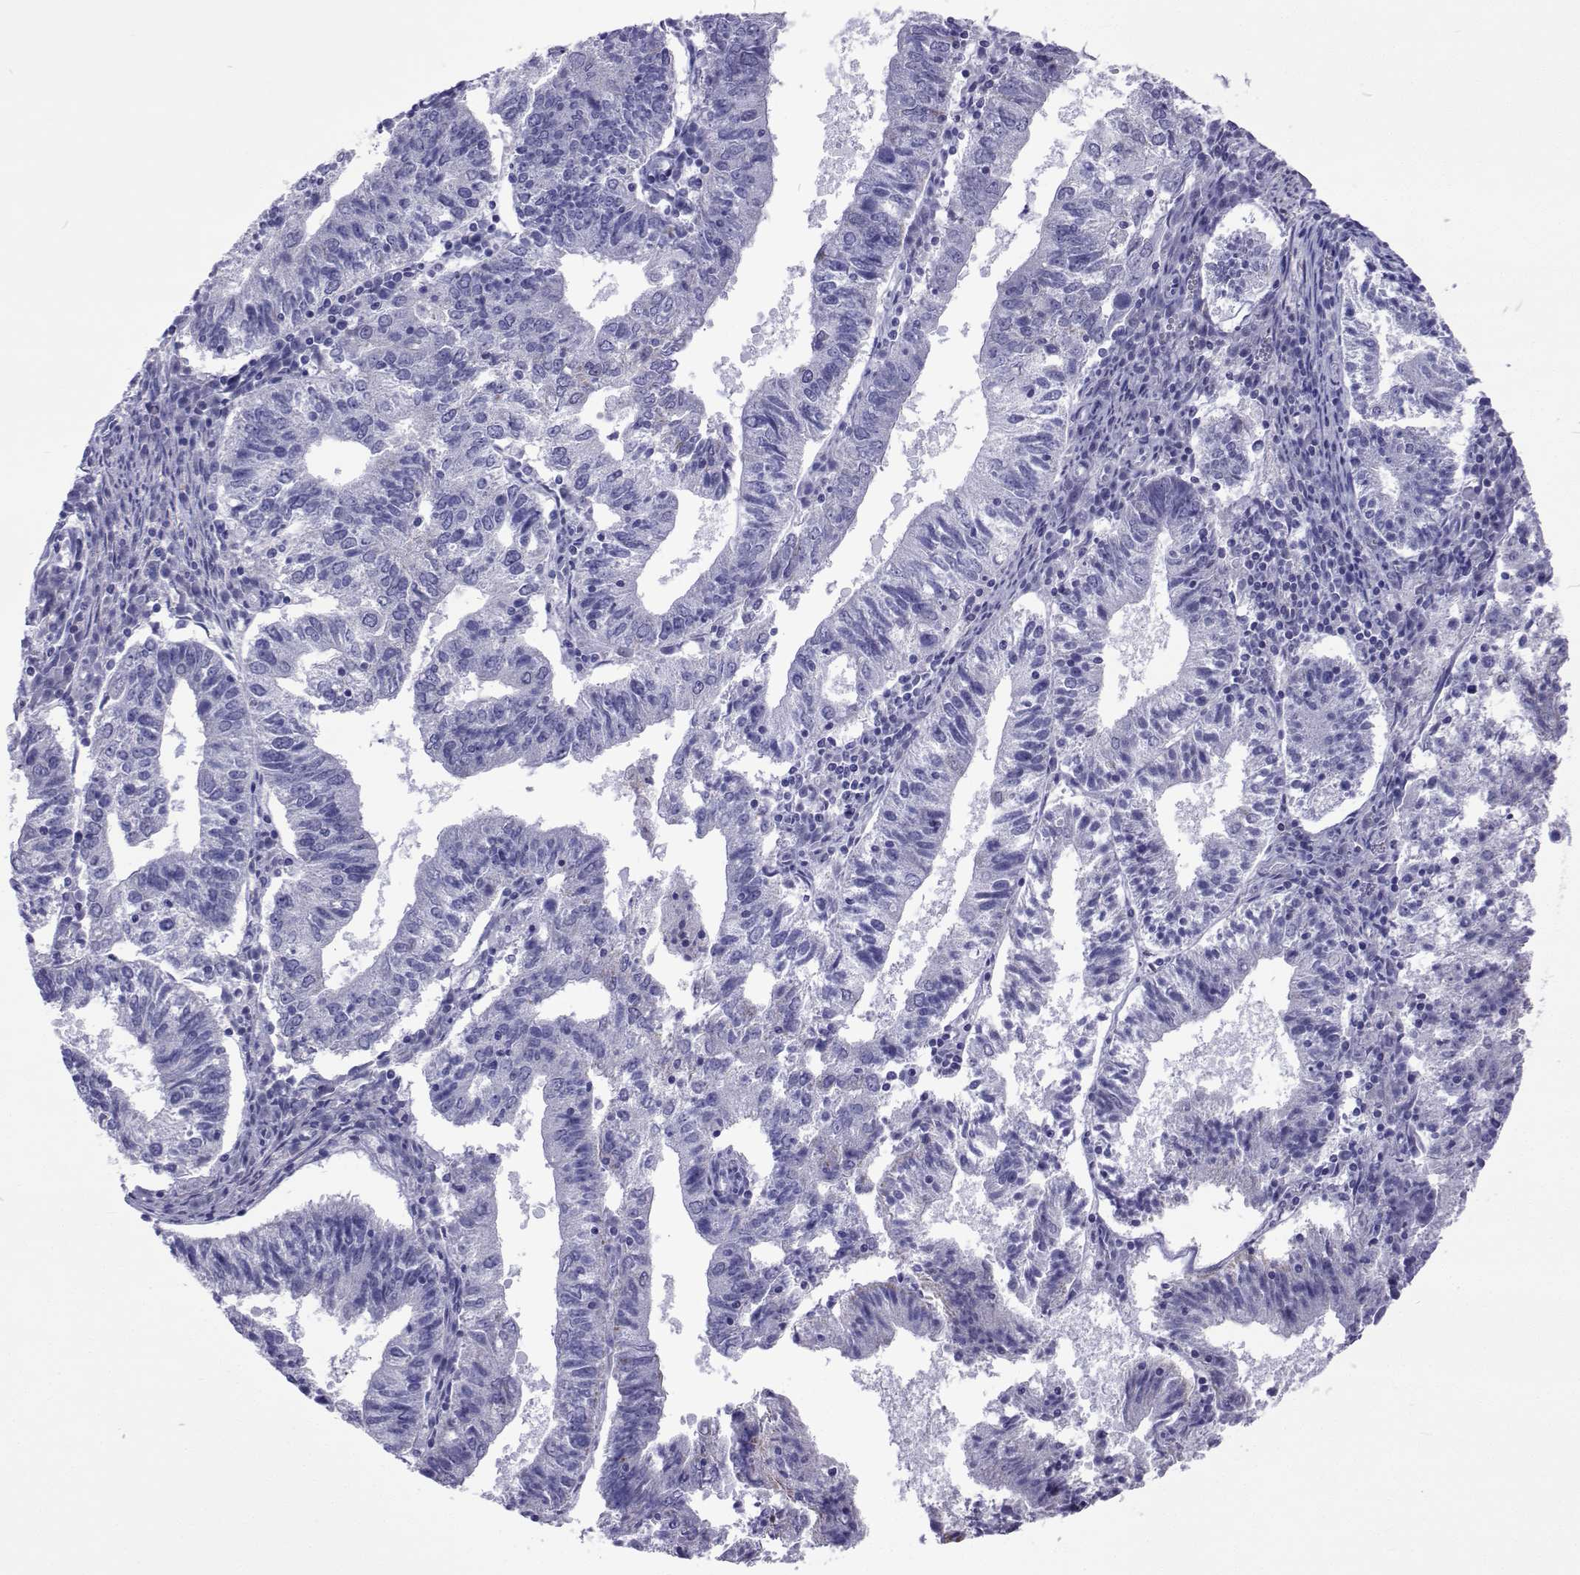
{"staining": {"intensity": "negative", "quantity": "none", "location": "none"}, "tissue": "endometrial cancer", "cell_type": "Tumor cells", "image_type": "cancer", "snomed": [{"axis": "morphology", "description": "Adenocarcinoma, NOS"}, {"axis": "topography", "description": "Endometrium"}], "caption": "Immunohistochemical staining of endometrial adenocarcinoma reveals no significant staining in tumor cells.", "gene": "UMODL1", "patient": {"sex": "female", "age": 82}}